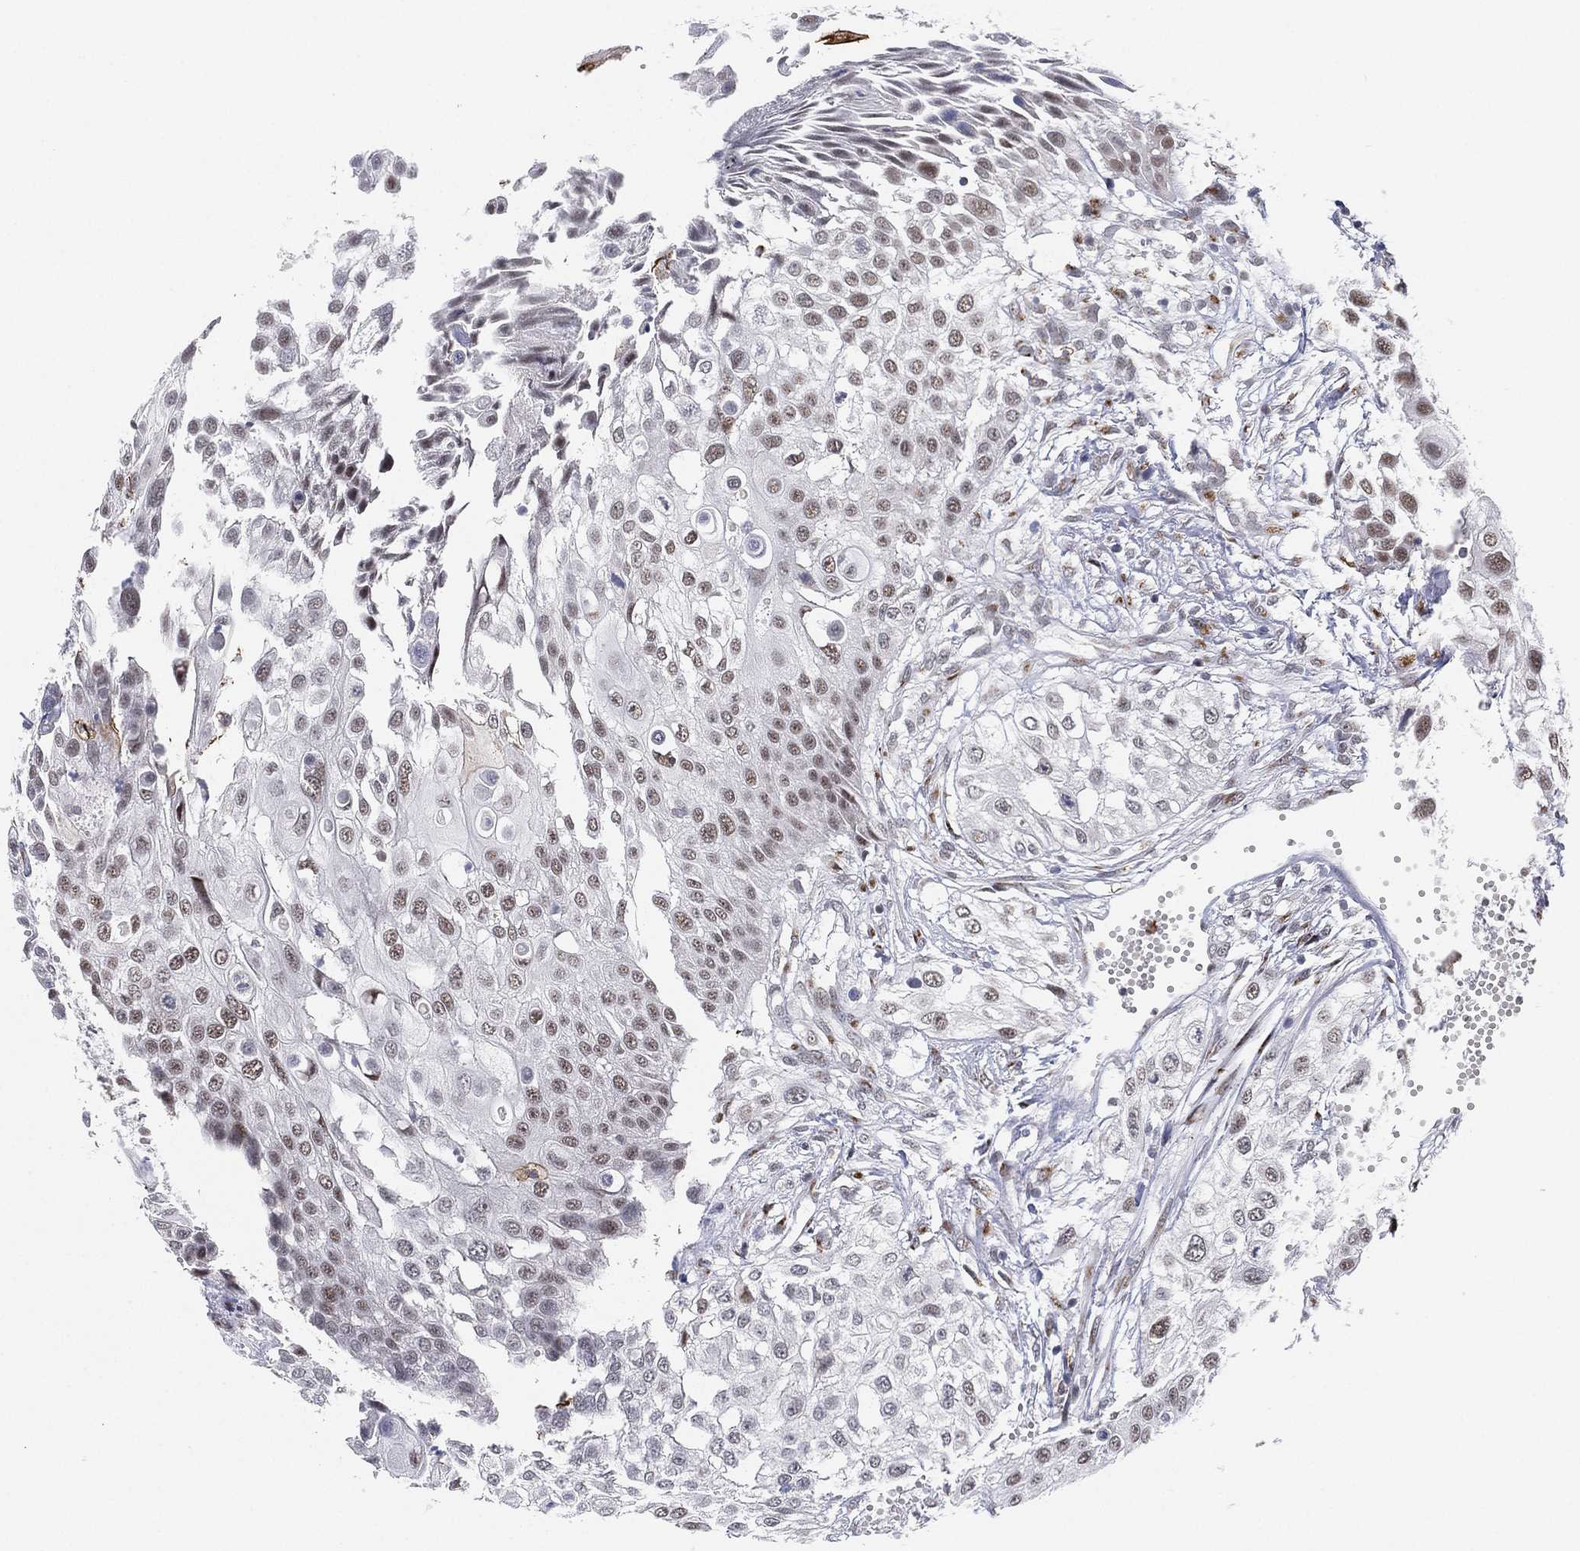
{"staining": {"intensity": "weak", "quantity": "<25%", "location": "nuclear"}, "tissue": "urothelial cancer", "cell_type": "Tumor cells", "image_type": "cancer", "snomed": [{"axis": "morphology", "description": "Urothelial carcinoma, High grade"}, {"axis": "topography", "description": "Urinary bladder"}], "caption": "Urothelial cancer was stained to show a protein in brown. There is no significant expression in tumor cells.", "gene": "CD177", "patient": {"sex": "female", "age": 79}}